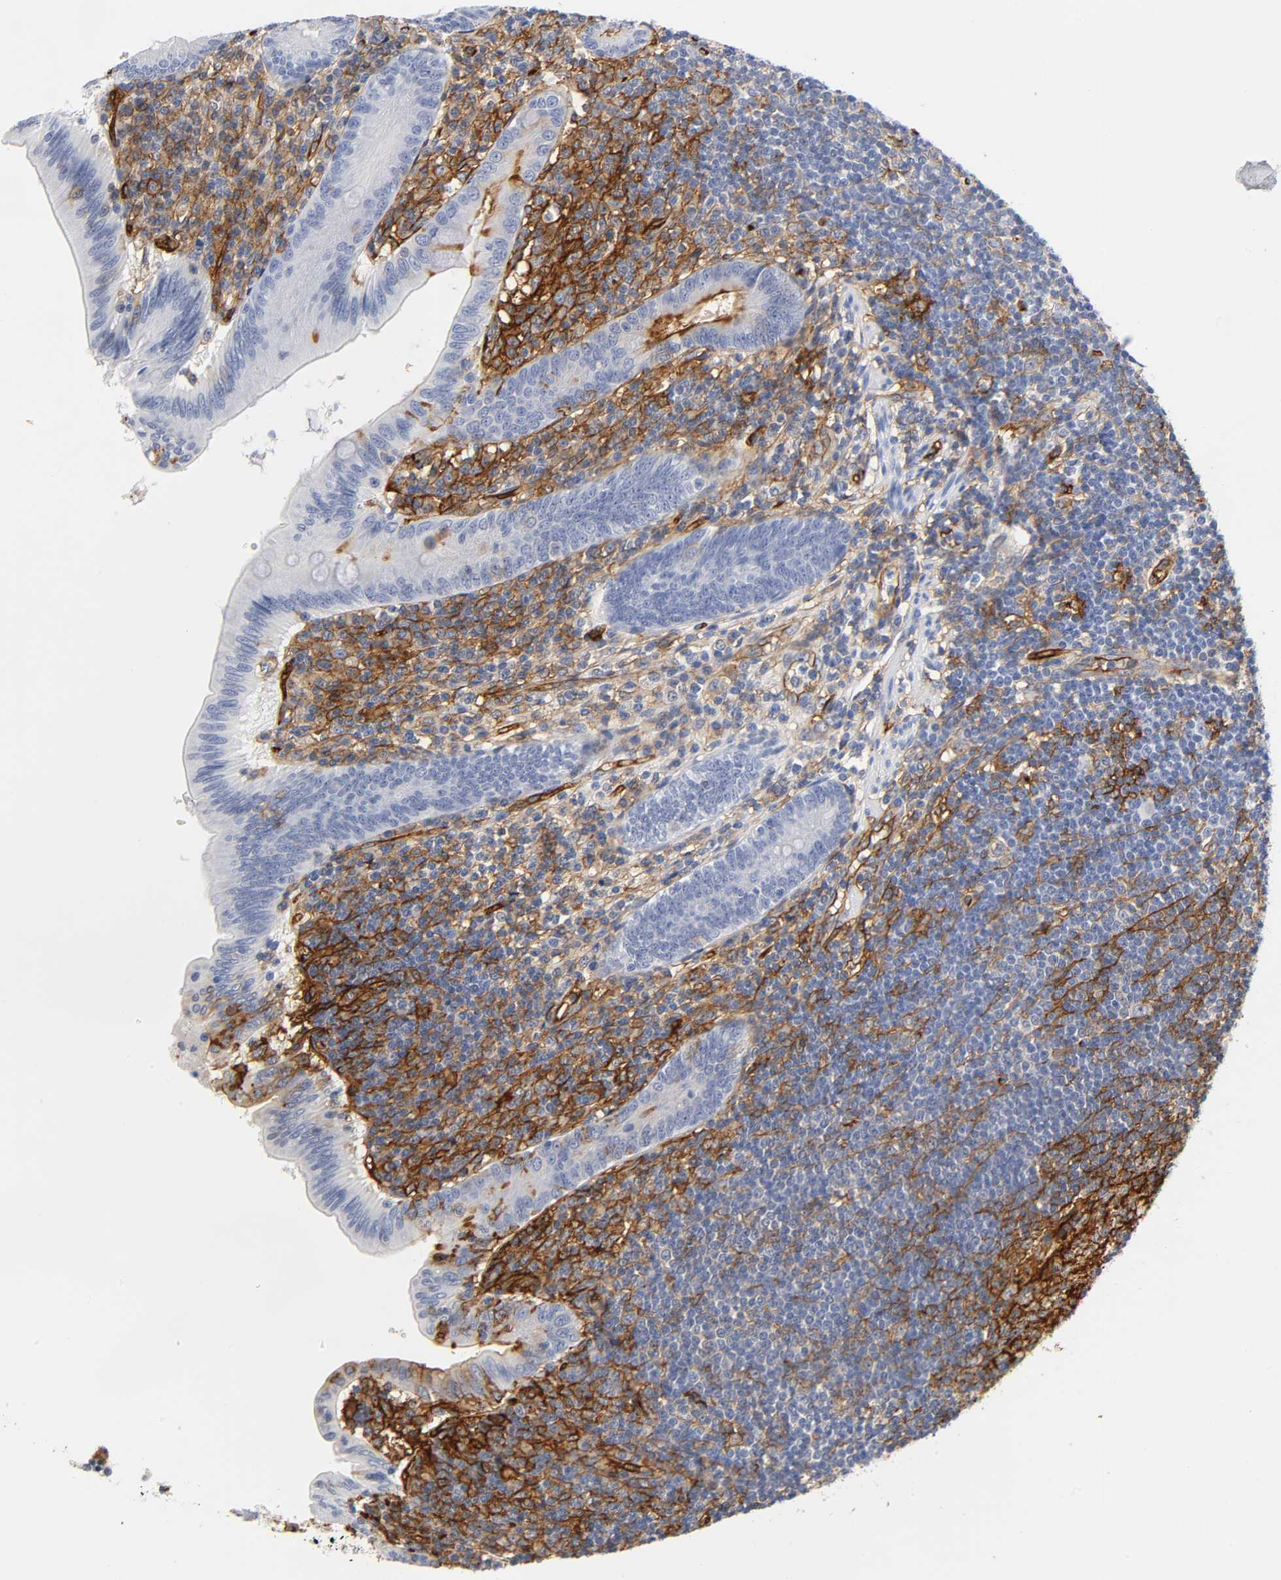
{"staining": {"intensity": "negative", "quantity": "none", "location": "none"}, "tissue": "appendix", "cell_type": "Glandular cells", "image_type": "normal", "snomed": [{"axis": "morphology", "description": "Normal tissue, NOS"}, {"axis": "morphology", "description": "Inflammation, NOS"}, {"axis": "topography", "description": "Appendix"}], "caption": "A micrograph of human appendix is negative for staining in glandular cells. (Brightfield microscopy of DAB (3,3'-diaminobenzidine) immunohistochemistry (IHC) at high magnification).", "gene": "ICAM1", "patient": {"sex": "male", "age": 46}}